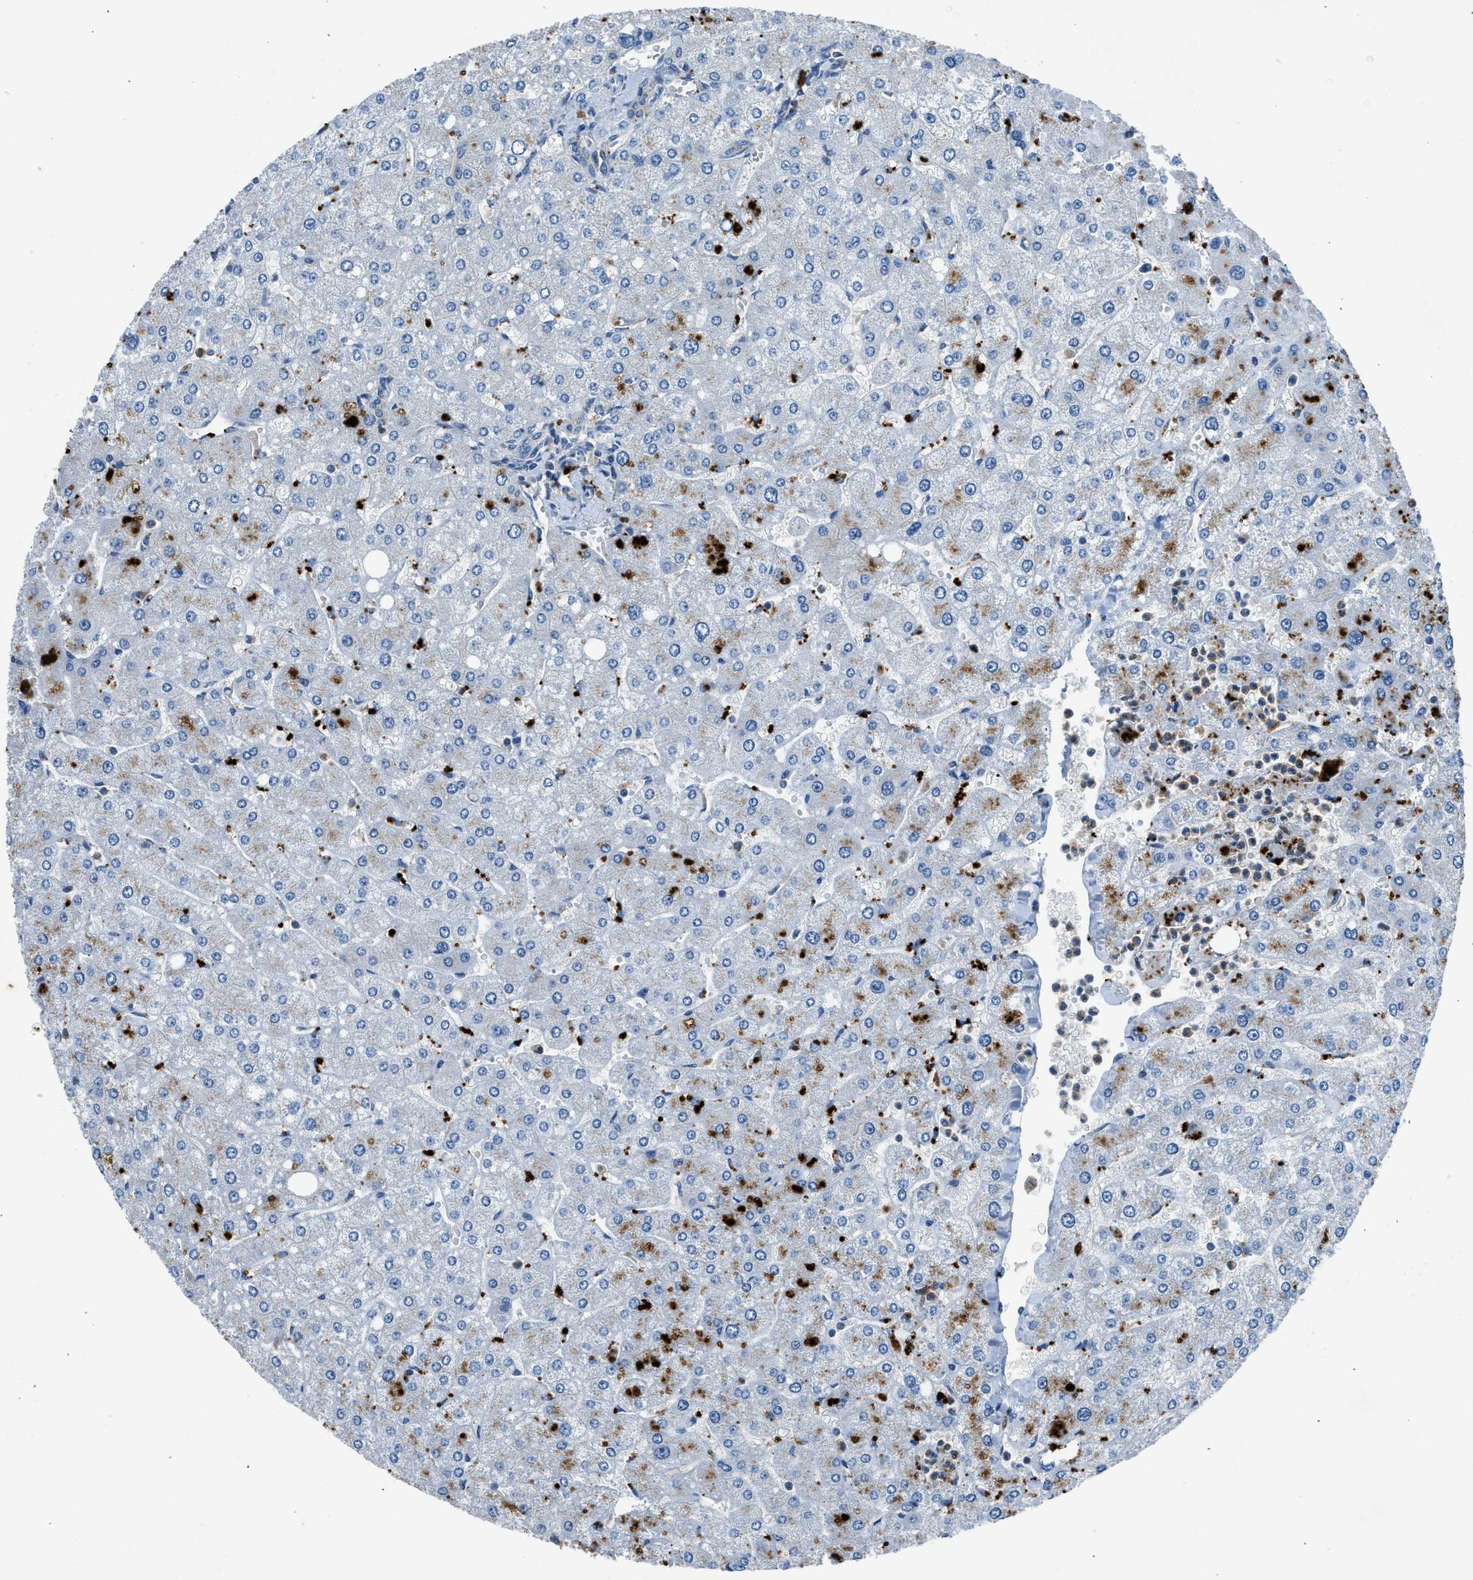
{"staining": {"intensity": "negative", "quantity": "none", "location": "none"}, "tissue": "liver", "cell_type": "Cholangiocytes", "image_type": "normal", "snomed": [{"axis": "morphology", "description": "Normal tissue, NOS"}, {"axis": "topography", "description": "Liver"}], "caption": "Protein analysis of unremarkable liver reveals no significant expression in cholangiocytes. The staining is performed using DAB brown chromogen with nuclei counter-stained in using hematoxylin.", "gene": "BMP1", "patient": {"sex": "male", "age": 55}}